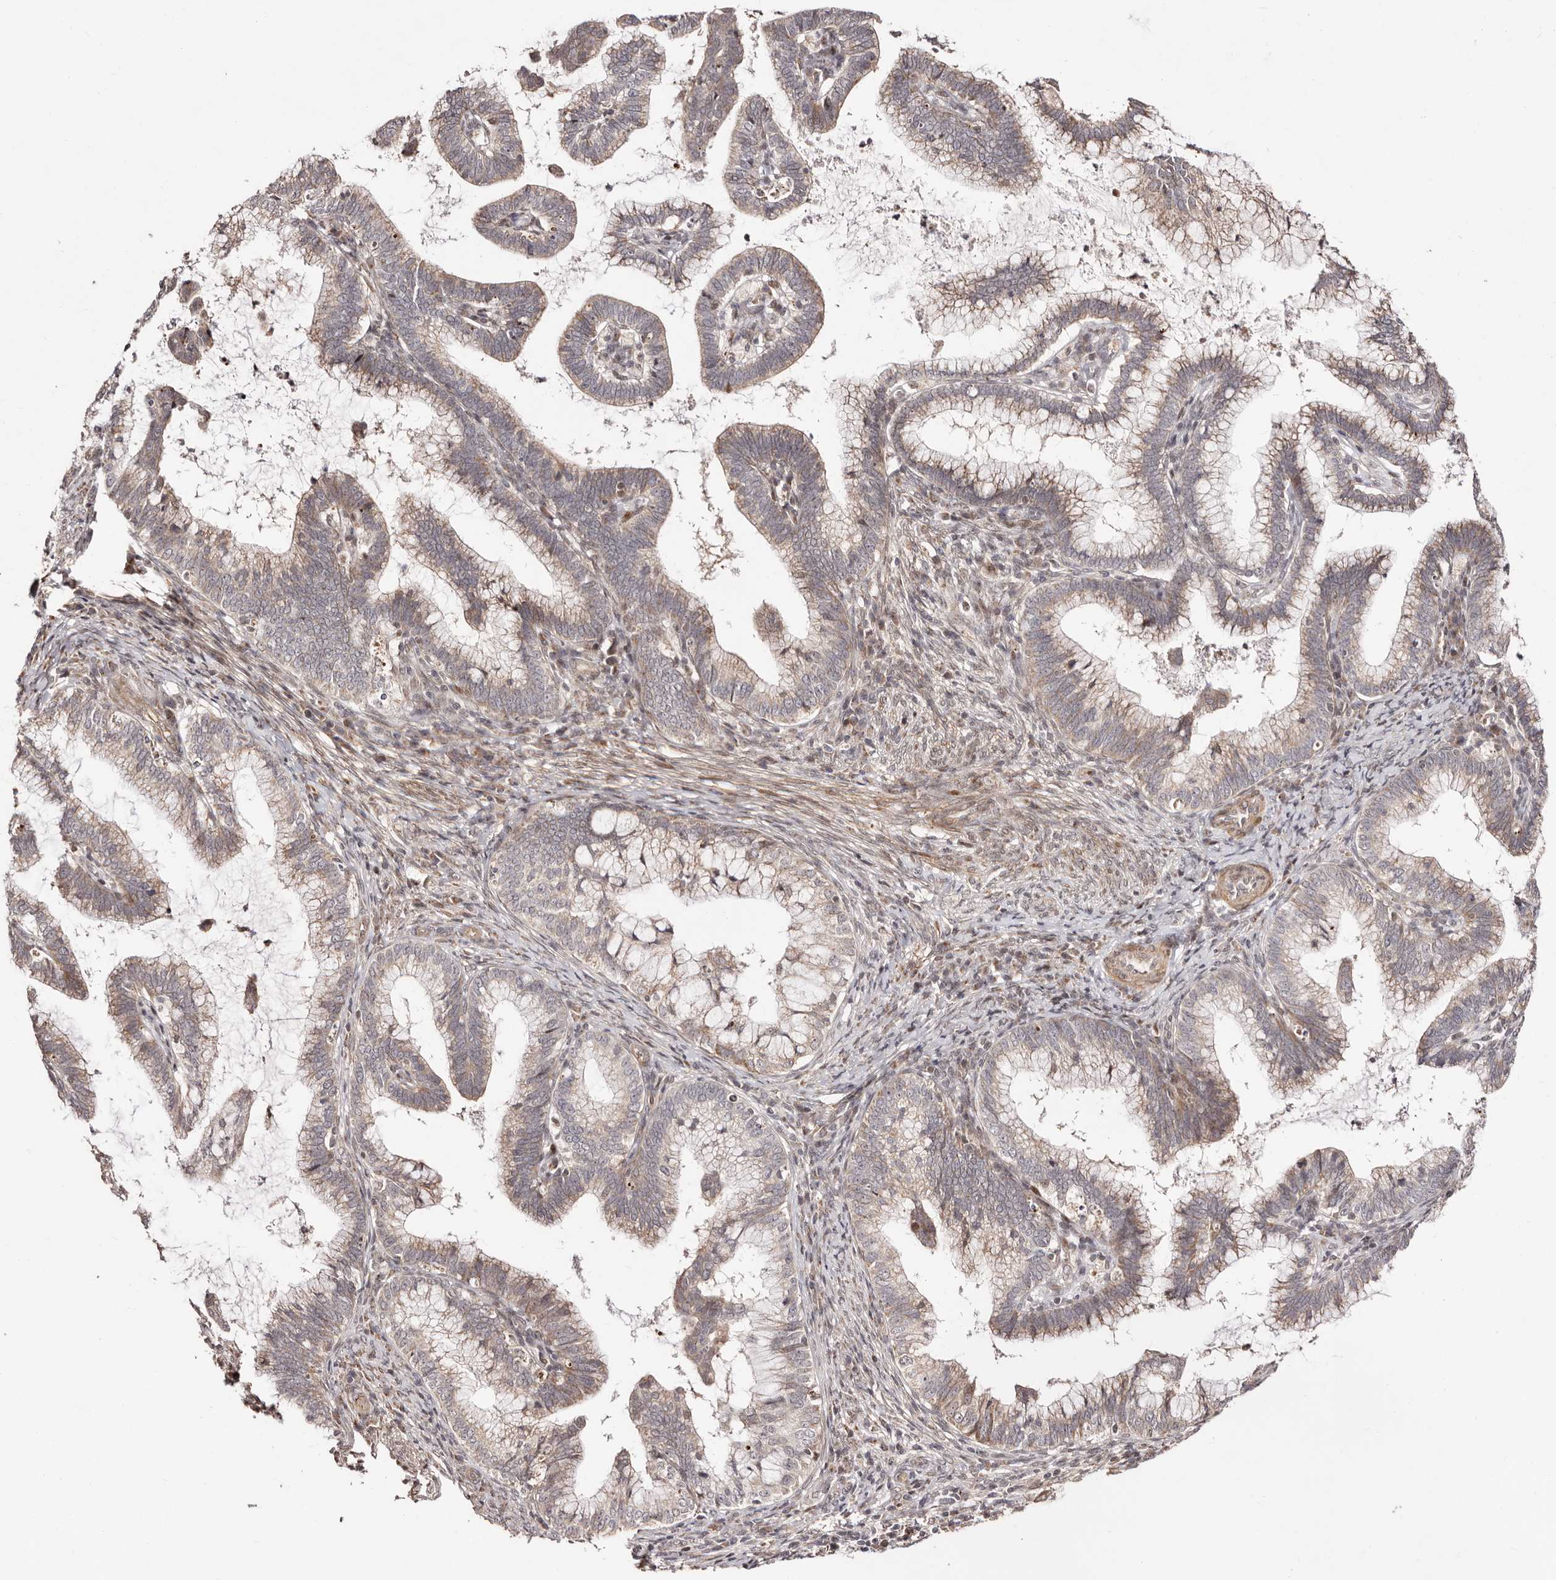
{"staining": {"intensity": "moderate", "quantity": "25%-75%", "location": "cytoplasmic/membranous"}, "tissue": "cervical cancer", "cell_type": "Tumor cells", "image_type": "cancer", "snomed": [{"axis": "morphology", "description": "Adenocarcinoma, NOS"}, {"axis": "topography", "description": "Cervix"}], "caption": "Immunohistochemistry histopathology image of human cervical cancer stained for a protein (brown), which exhibits medium levels of moderate cytoplasmic/membranous staining in about 25%-75% of tumor cells.", "gene": "HIVEP3", "patient": {"sex": "female", "age": 36}}